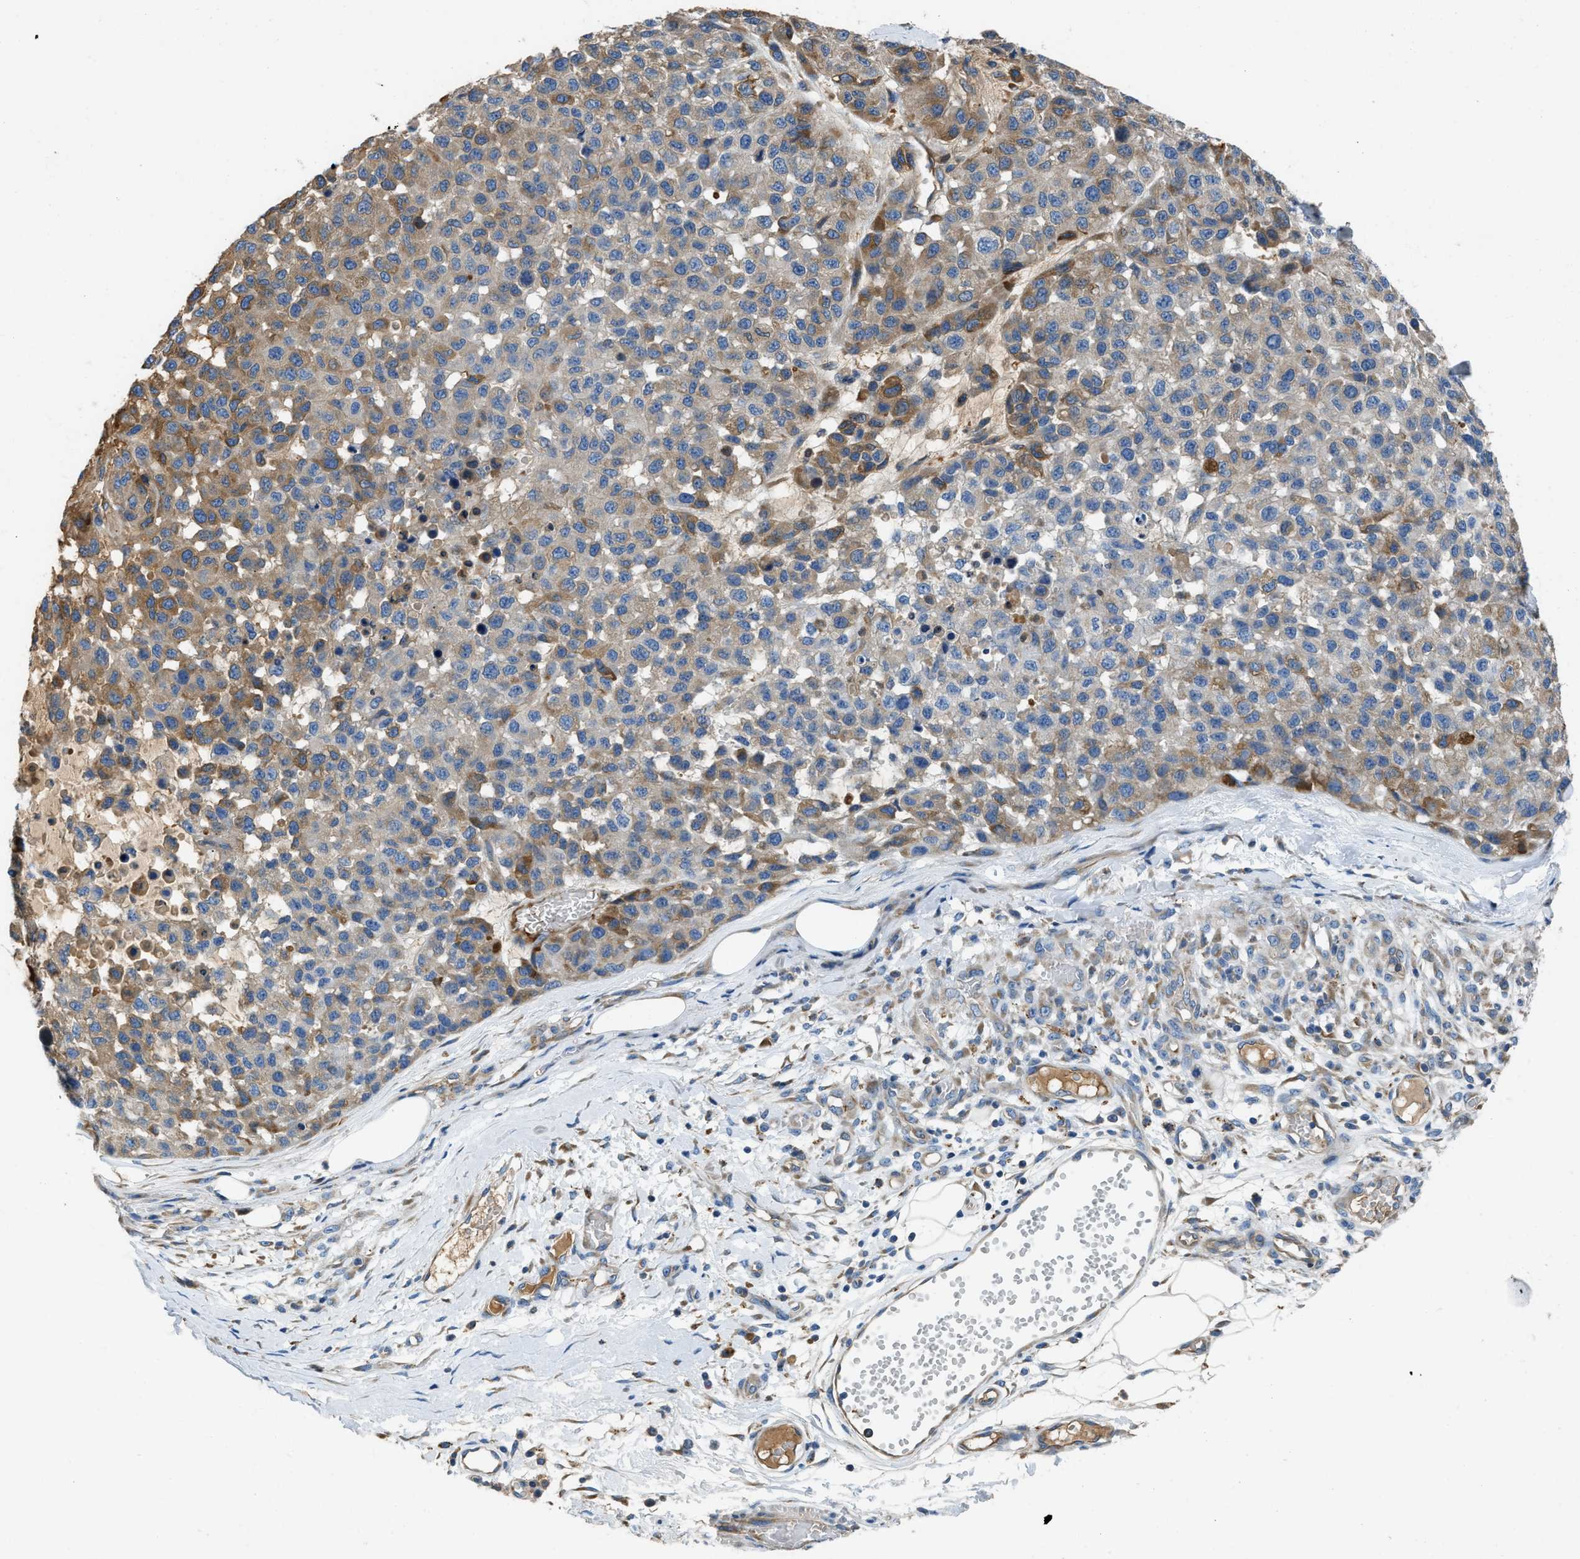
{"staining": {"intensity": "moderate", "quantity": ">75%", "location": "cytoplasmic/membranous"}, "tissue": "melanoma", "cell_type": "Tumor cells", "image_type": "cancer", "snomed": [{"axis": "morphology", "description": "Malignant melanoma, NOS"}, {"axis": "topography", "description": "Skin"}], "caption": "Malignant melanoma stained for a protein reveals moderate cytoplasmic/membranous positivity in tumor cells.", "gene": "GGCX", "patient": {"sex": "male", "age": 62}}